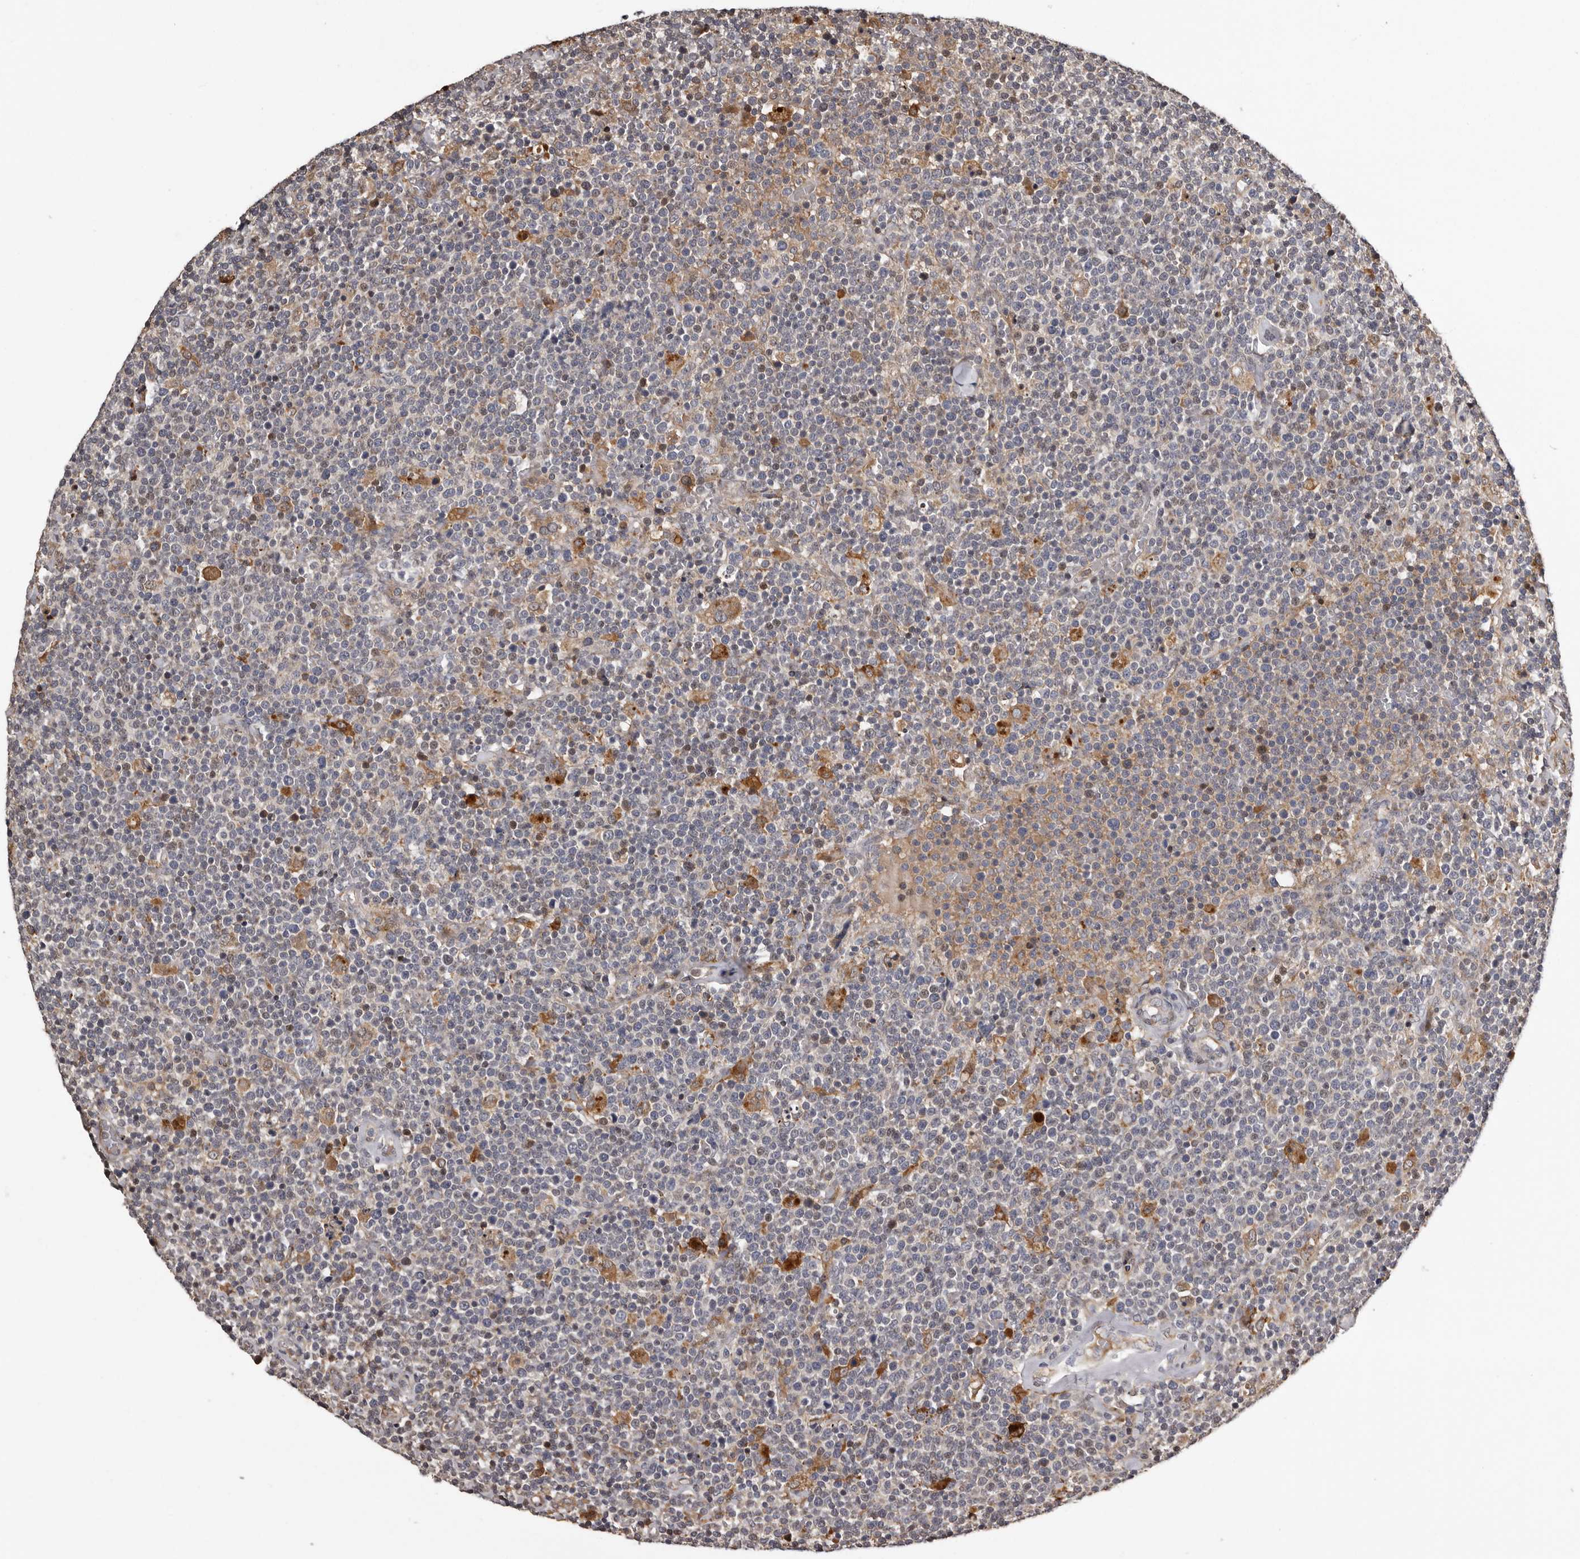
{"staining": {"intensity": "negative", "quantity": "none", "location": "none"}, "tissue": "lymphoma", "cell_type": "Tumor cells", "image_type": "cancer", "snomed": [{"axis": "morphology", "description": "Malignant lymphoma, non-Hodgkin's type, High grade"}, {"axis": "topography", "description": "Lymph node"}], "caption": "Image shows no significant protein positivity in tumor cells of lymphoma.", "gene": "SERTAD4", "patient": {"sex": "male", "age": 61}}